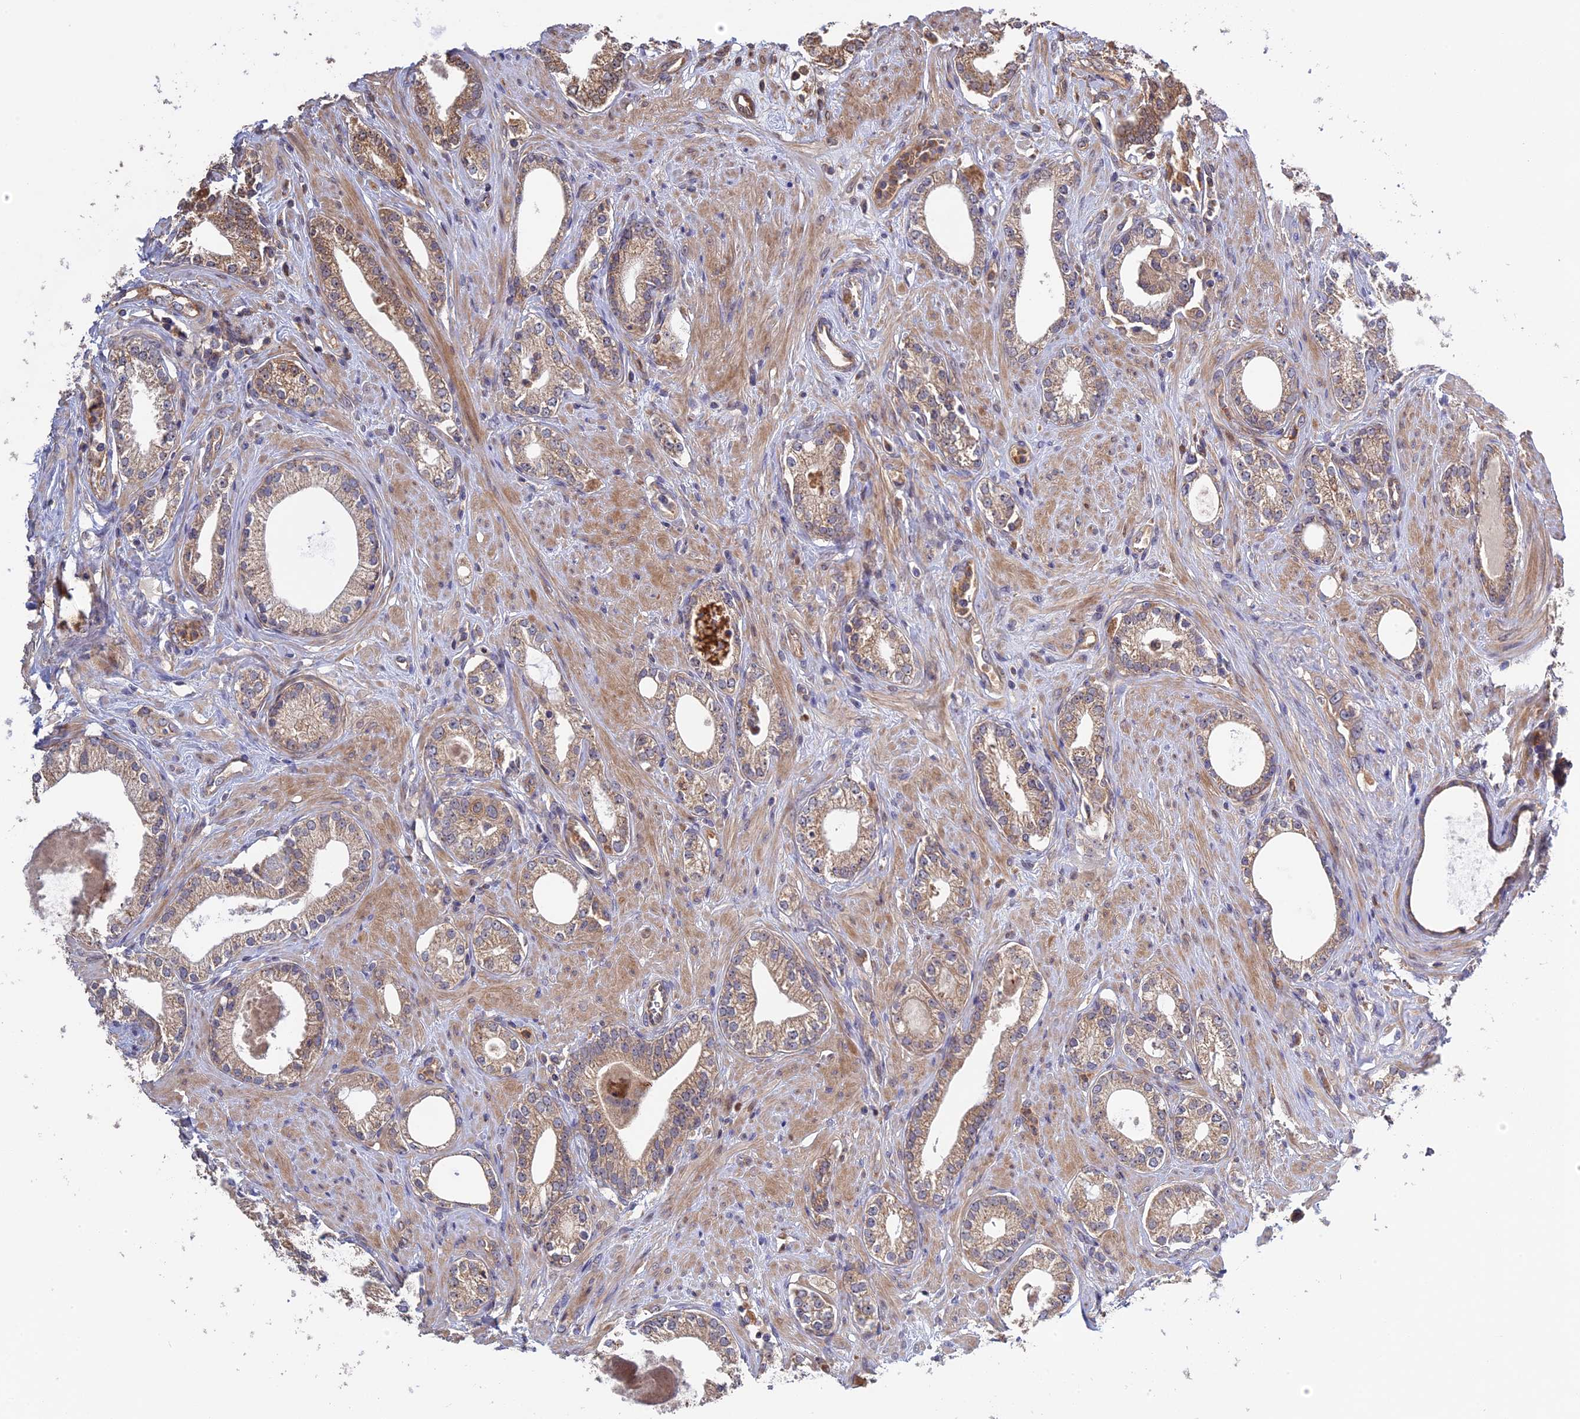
{"staining": {"intensity": "weak", "quantity": ">75%", "location": "cytoplasmic/membranous"}, "tissue": "prostate cancer", "cell_type": "Tumor cells", "image_type": "cancer", "snomed": [{"axis": "morphology", "description": "Adenocarcinoma, High grade"}, {"axis": "topography", "description": "Prostate"}], "caption": "High-grade adenocarcinoma (prostate) was stained to show a protein in brown. There is low levels of weak cytoplasmic/membranous positivity in approximately >75% of tumor cells. (DAB (3,3'-diaminobenzidine) IHC with brightfield microscopy, high magnification).", "gene": "FERMT1", "patient": {"sex": "male", "age": 63}}